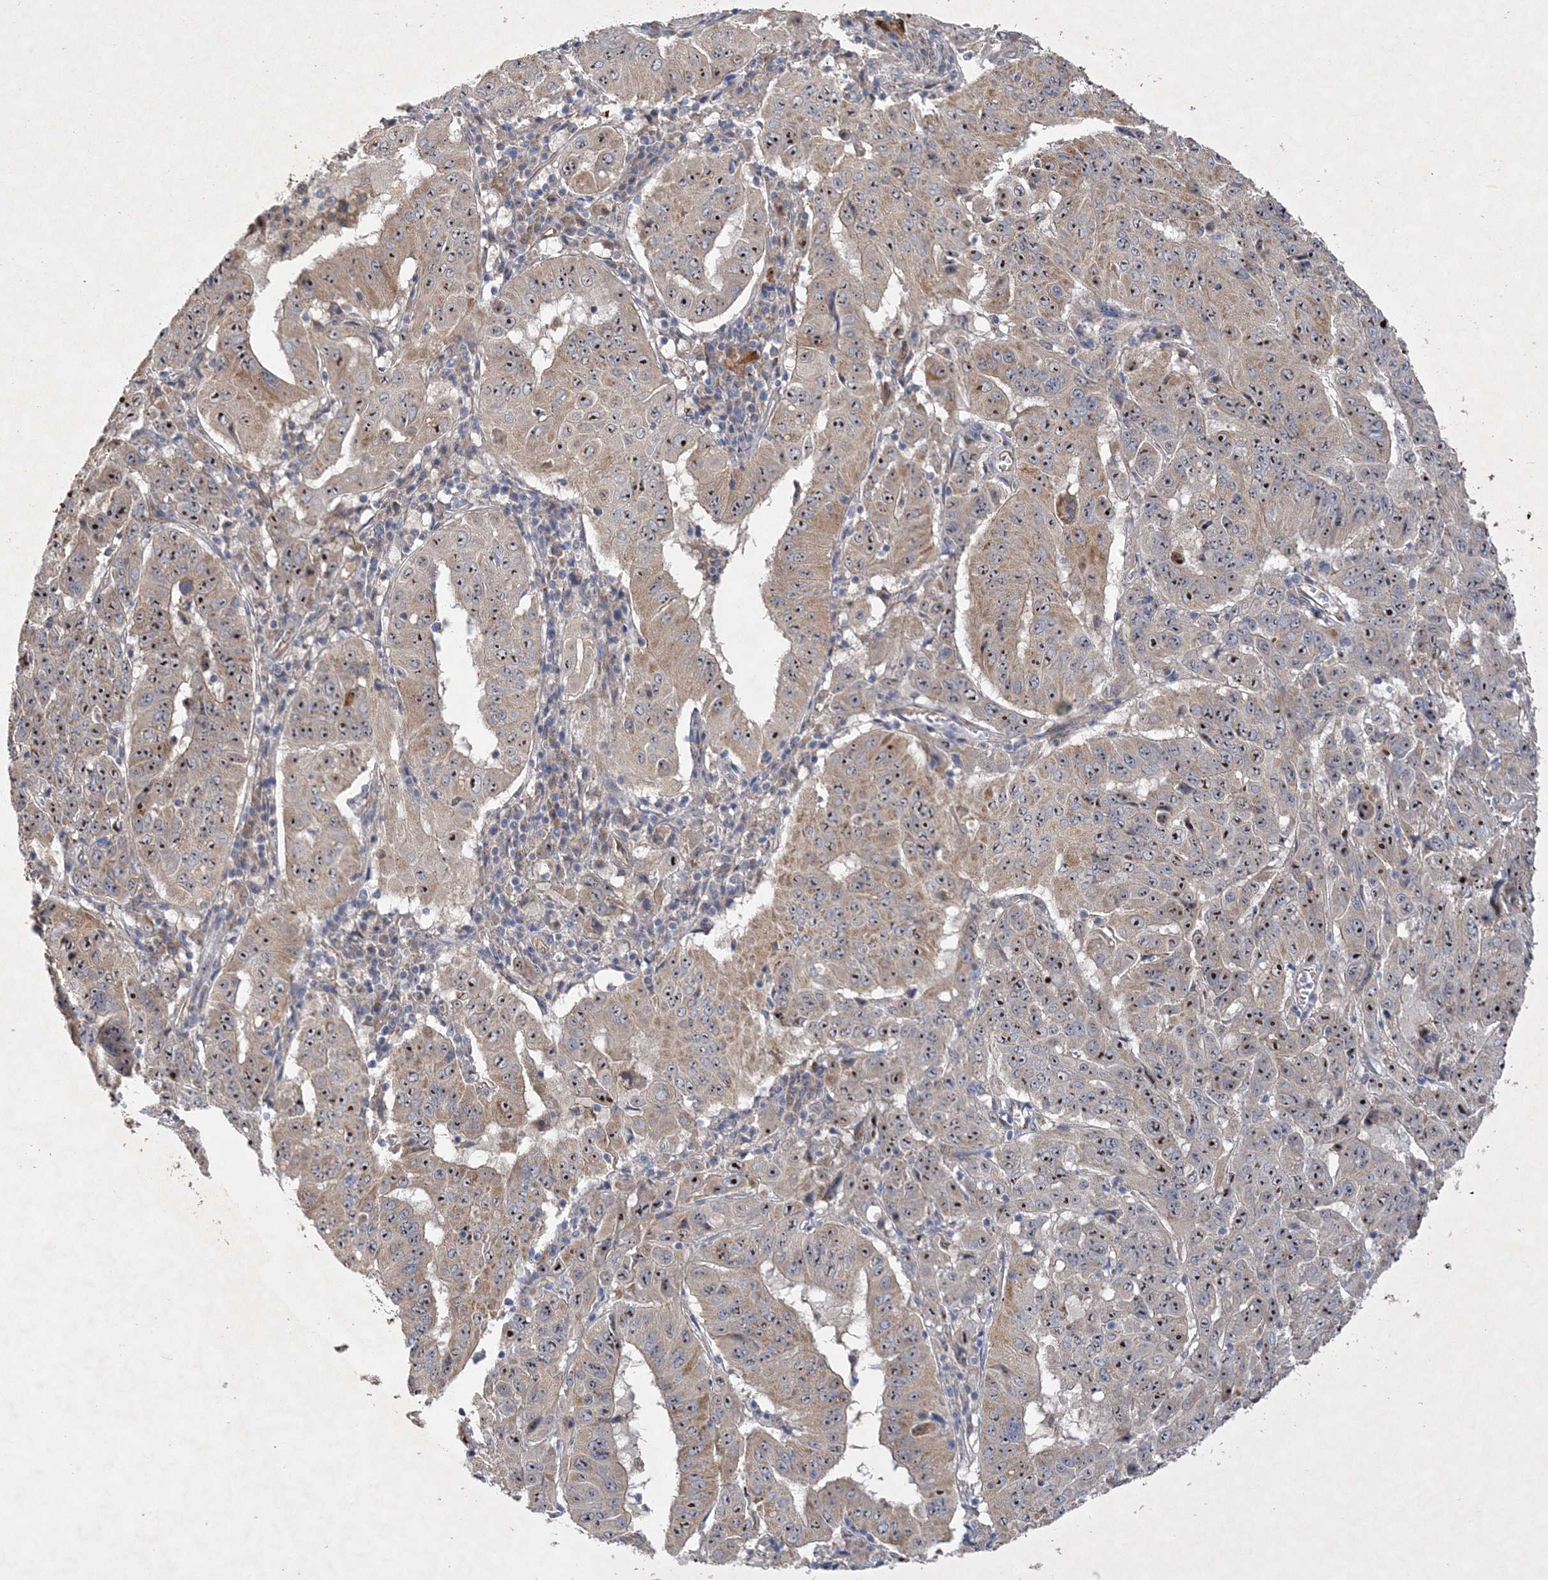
{"staining": {"intensity": "moderate", "quantity": ">75%", "location": "cytoplasmic/membranous,nuclear"}, "tissue": "pancreatic cancer", "cell_type": "Tumor cells", "image_type": "cancer", "snomed": [{"axis": "morphology", "description": "Adenocarcinoma, NOS"}, {"axis": "topography", "description": "Pancreas"}], "caption": "Tumor cells display moderate cytoplasmic/membranous and nuclear positivity in approximately >75% of cells in pancreatic adenocarcinoma.", "gene": "FEZ2", "patient": {"sex": "male", "age": 63}}